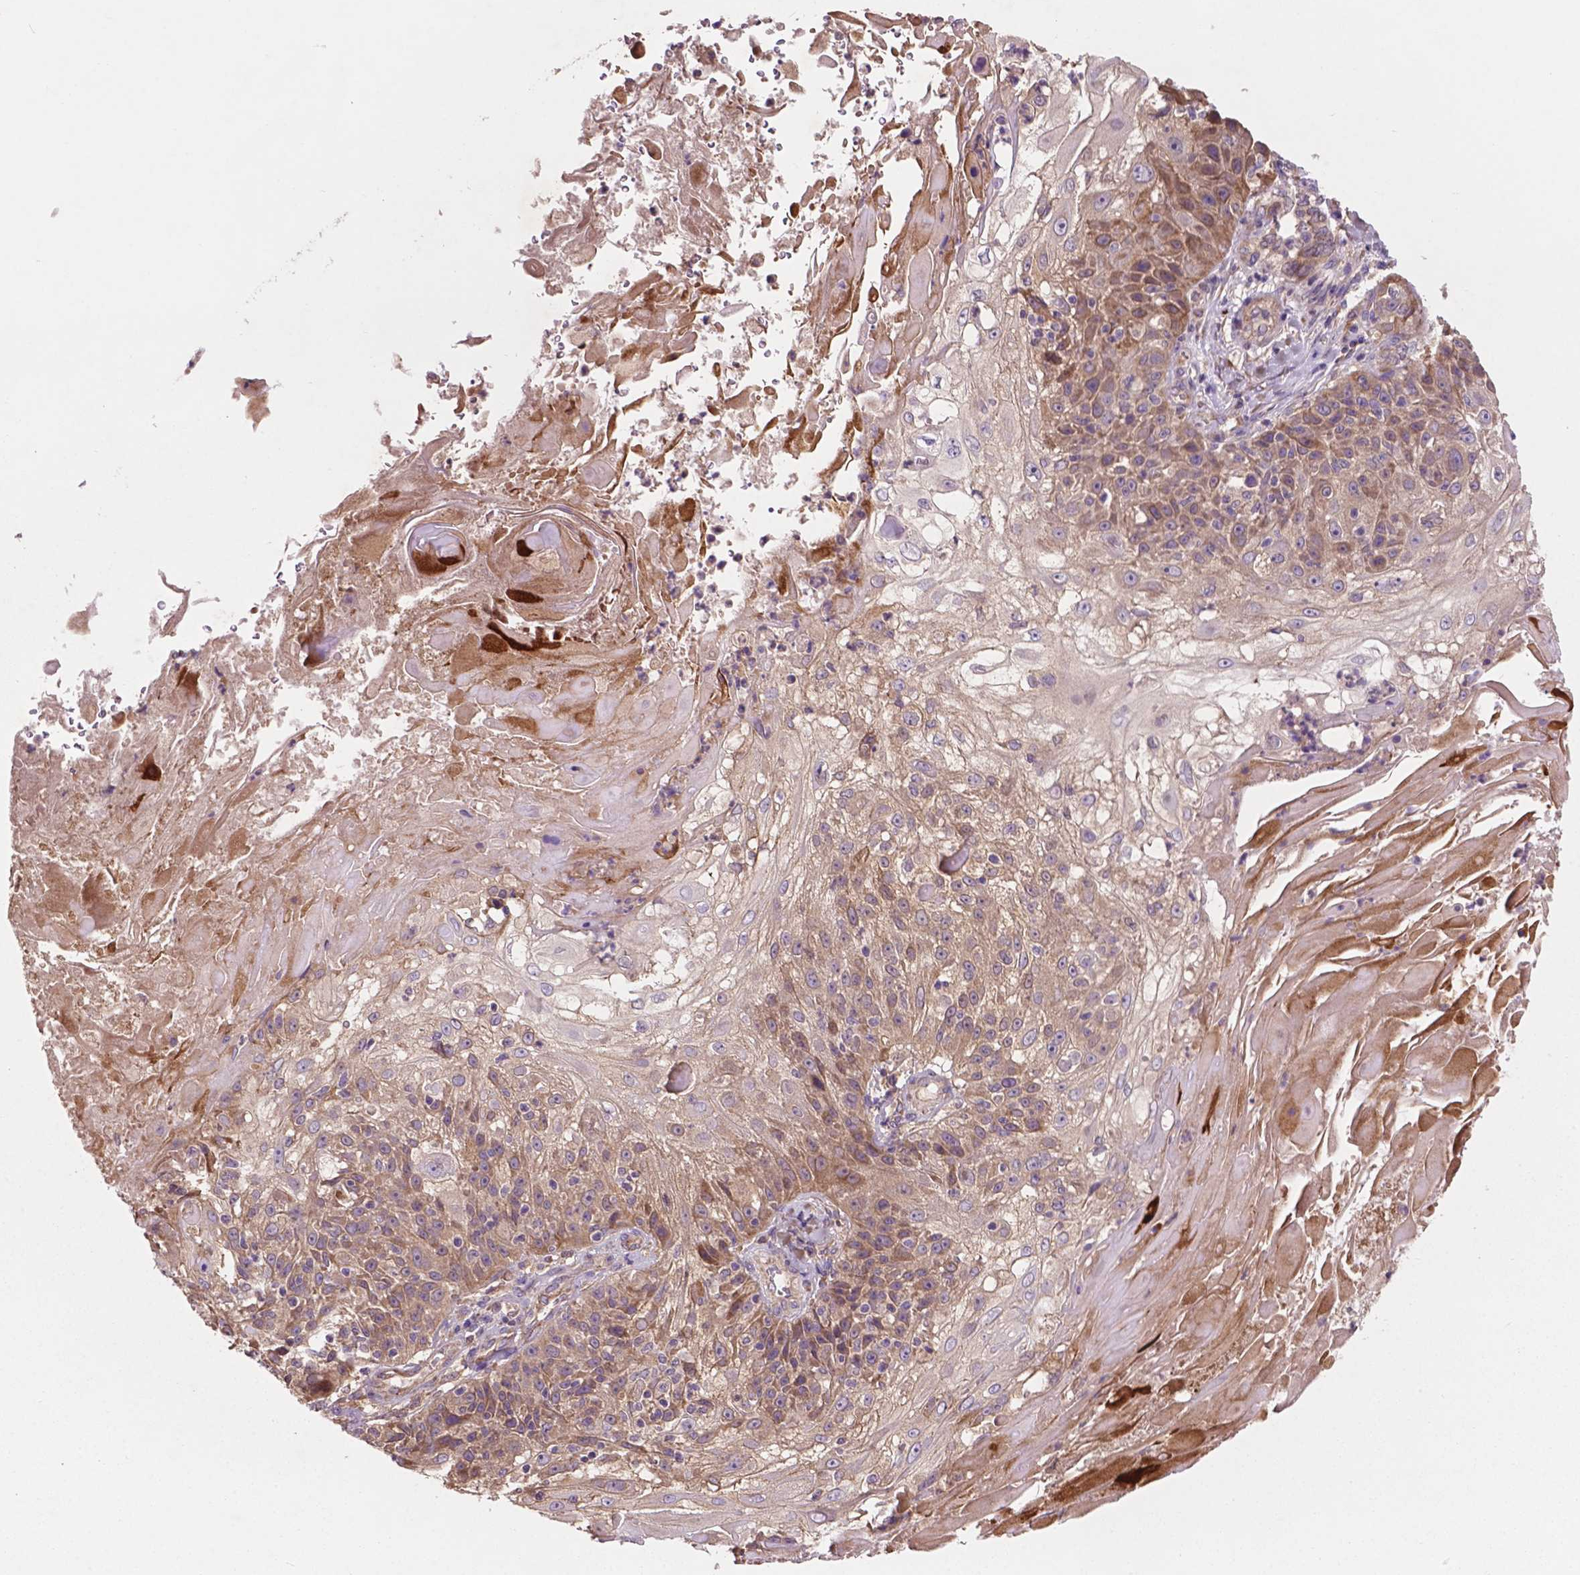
{"staining": {"intensity": "weak", "quantity": ">75%", "location": "cytoplasmic/membranous"}, "tissue": "skin cancer", "cell_type": "Tumor cells", "image_type": "cancer", "snomed": [{"axis": "morphology", "description": "Normal tissue, NOS"}, {"axis": "morphology", "description": "Squamous cell carcinoma, NOS"}, {"axis": "topography", "description": "Skin"}], "caption": "The immunohistochemical stain highlights weak cytoplasmic/membranous positivity in tumor cells of squamous cell carcinoma (skin) tissue.", "gene": "GJA9", "patient": {"sex": "female", "age": 83}}